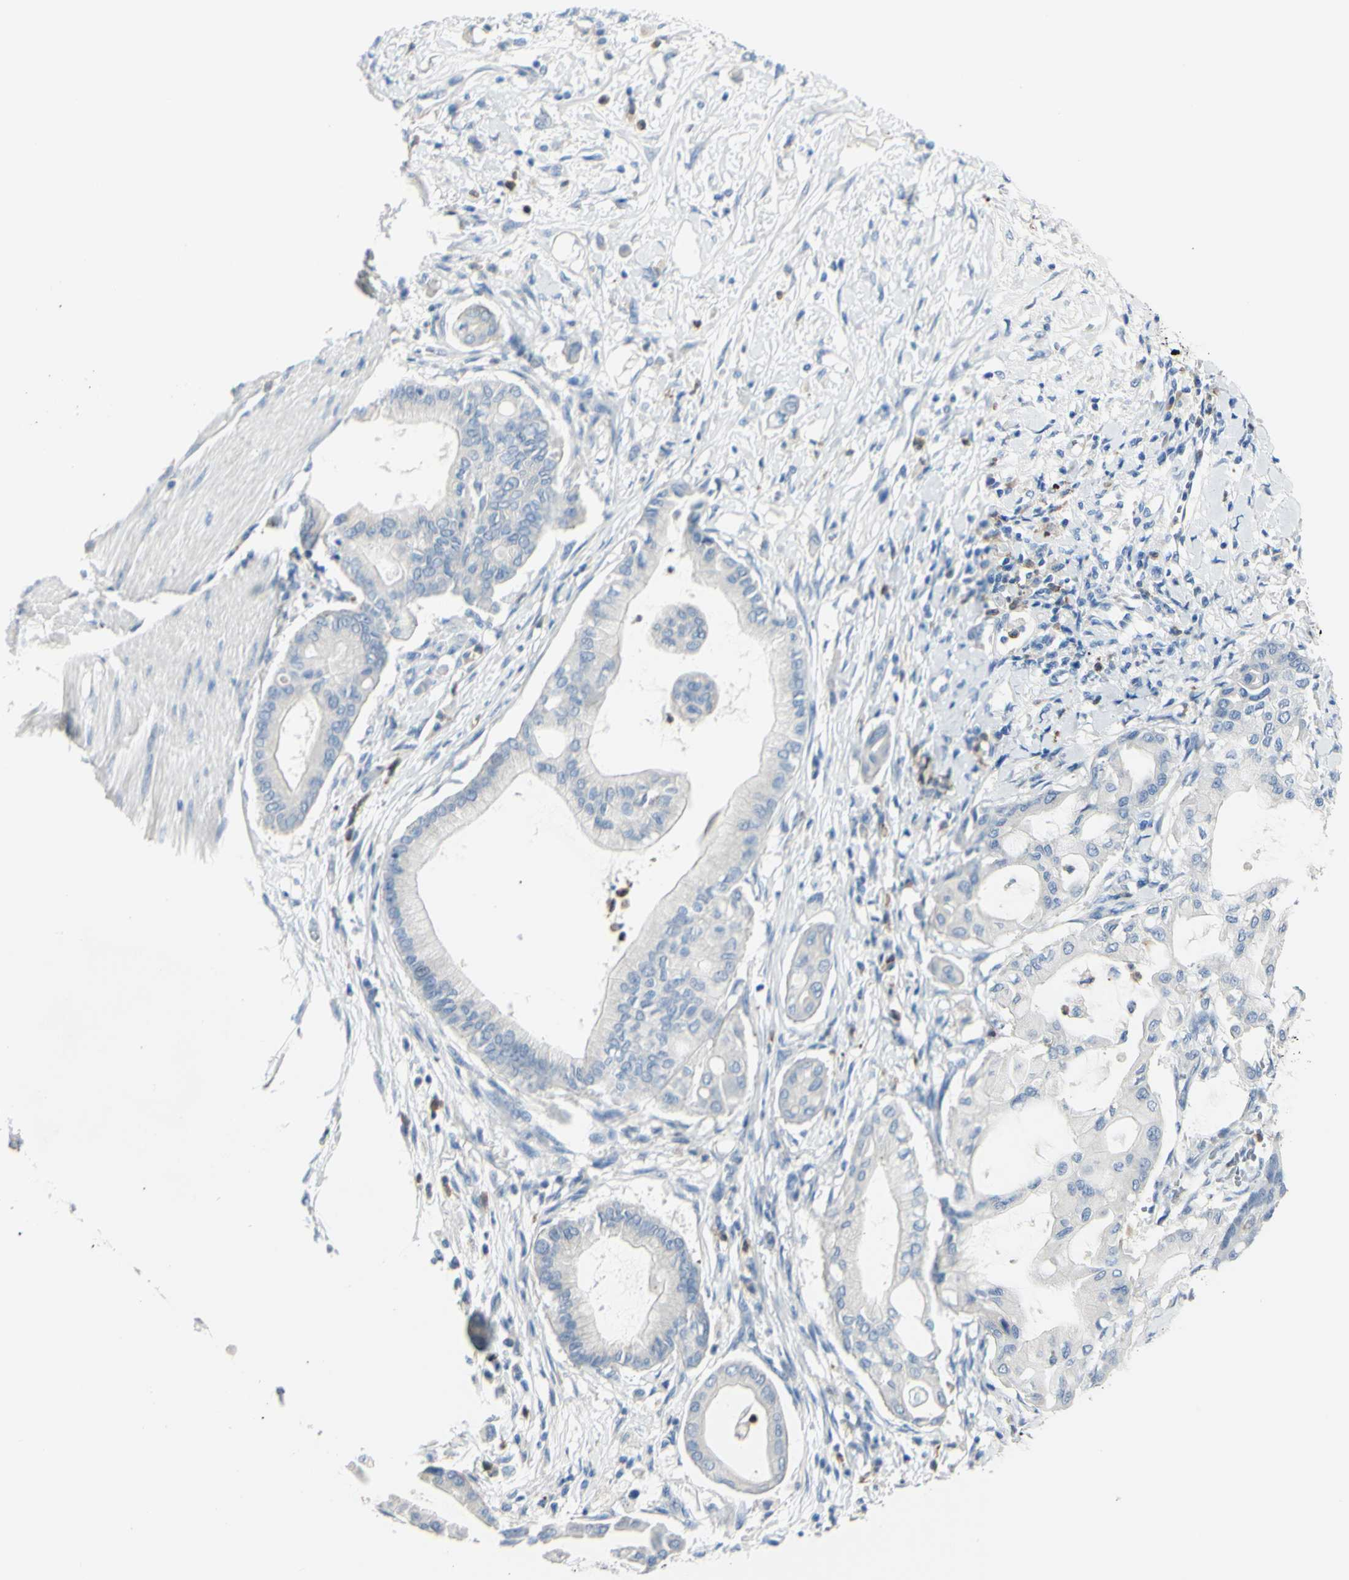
{"staining": {"intensity": "negative", "quantity": "none", "location": "none"}, "tissue": "pancreatic cancer", "cell_type": "Tumor cells", "image_type": "cancer", "snomed": [{"axis": "morphology", "description": "Adenocarcinoma, NOS"}, {"axis": "morphology", "description": "Adenocarcinoma, metastatic, NOS"}, {"axis": "topography", "description": "Lymph node"}, {"axis": "topography", "description": "Pancreas"}, {"axis": "topography", "description": "Duodenum"}], "caption": "Immunohistochemical staining of human adenocarcinoma (pancreatic) displays no significant staining in tumor cells.", "gene": "ZNF557", "patient": {"sex": "female", "age": 64}}